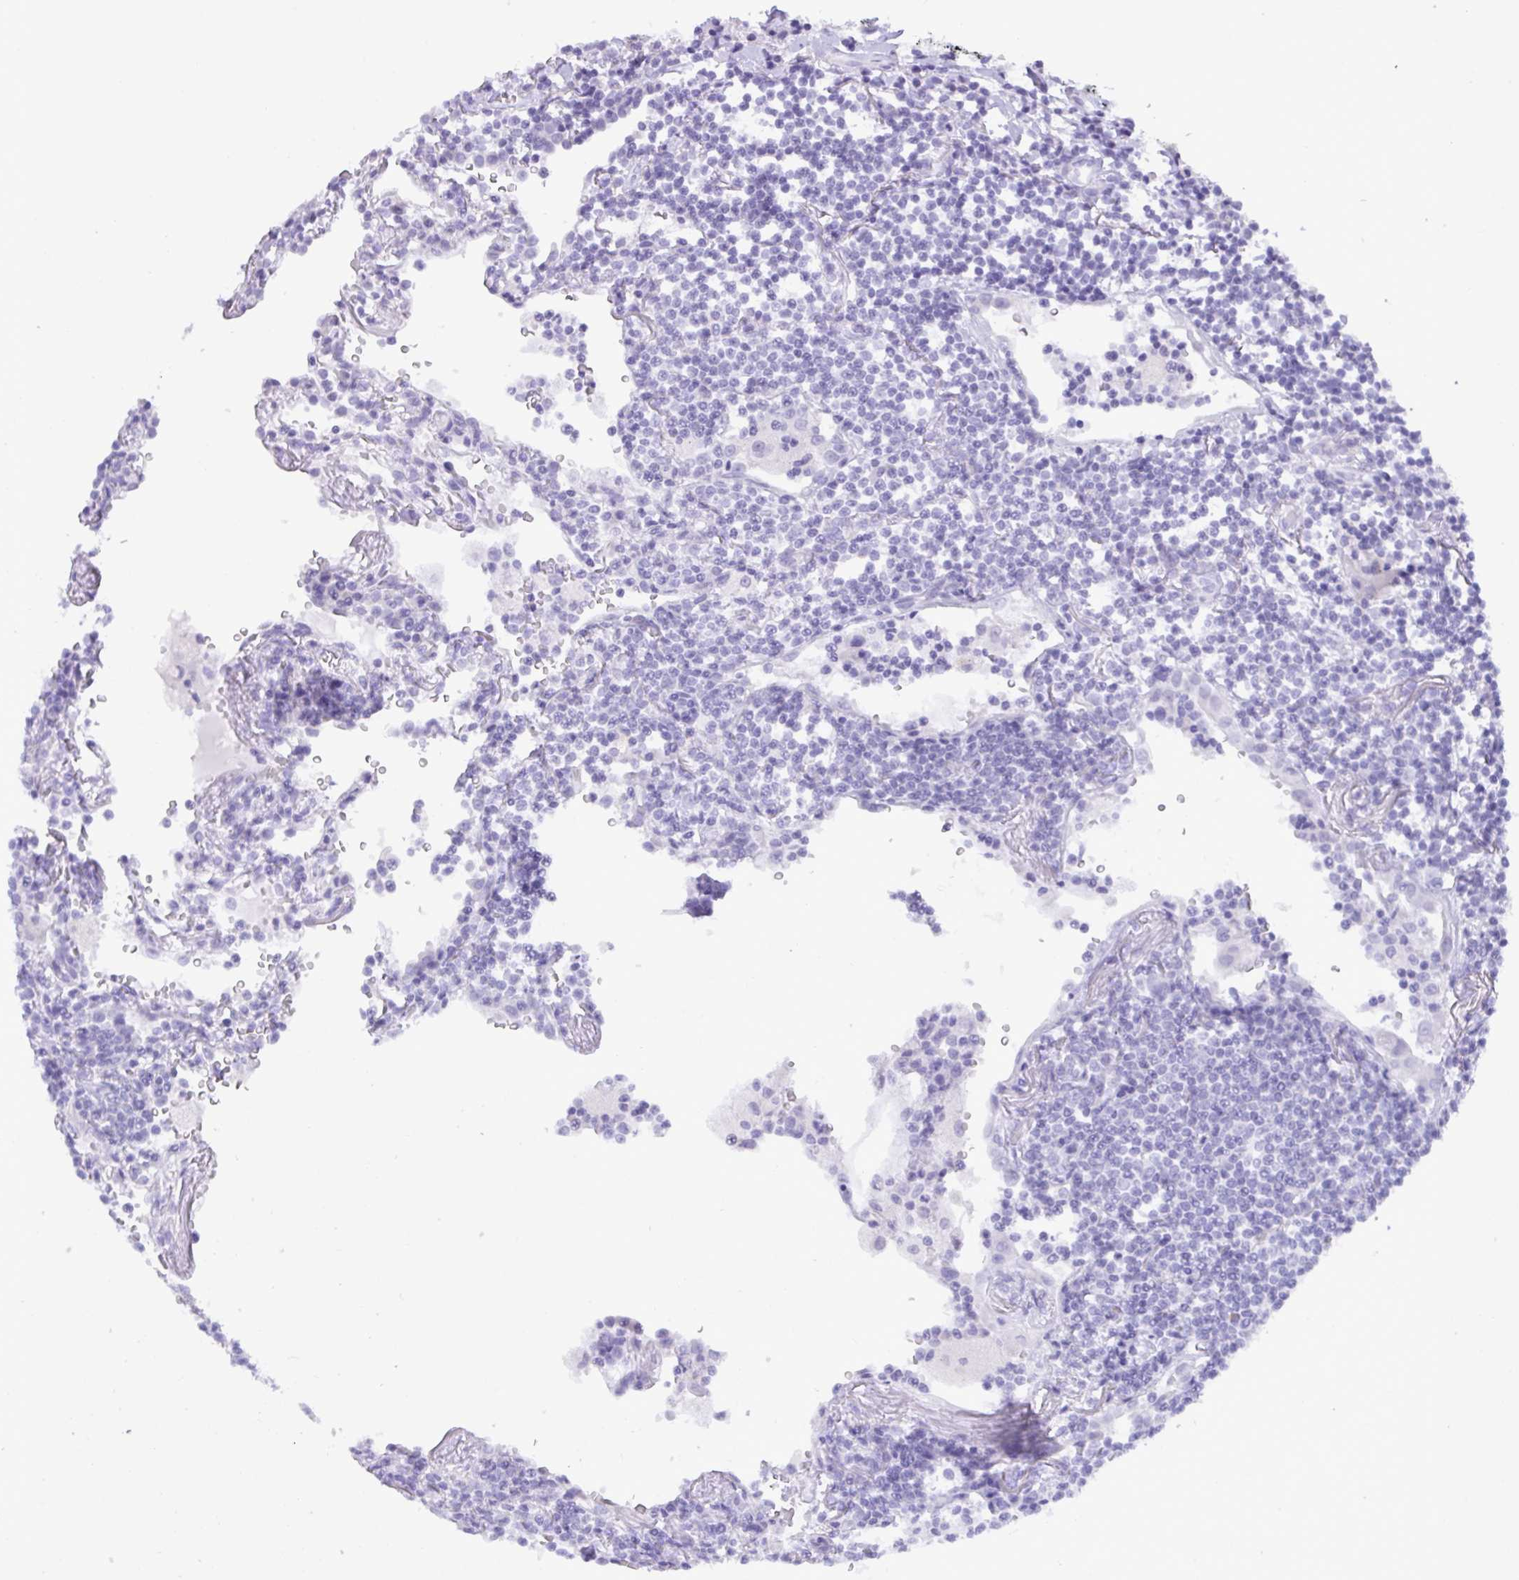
{"staining": {"intensity": "negative", "quantity": "none", "location": "none"}, "tissue": "lymphoma", "cell_type": "Tumor cells", "image_type": "cancer", "snomed": [{"axis": "morphology", "description": "Malignant lymphoma, non-Hodgkin's type, Low grade"}, {"axis": "topography", "description": "Lung"}], "caption": "IHC image of neoplastic tissue: human lymphoma stained with DAB (3,3'-diaminobenzidine) reveals no significant protein staining in tumor cells.", "gene": "C4orf33", "patient": {"sex": "female", "age": 71}}